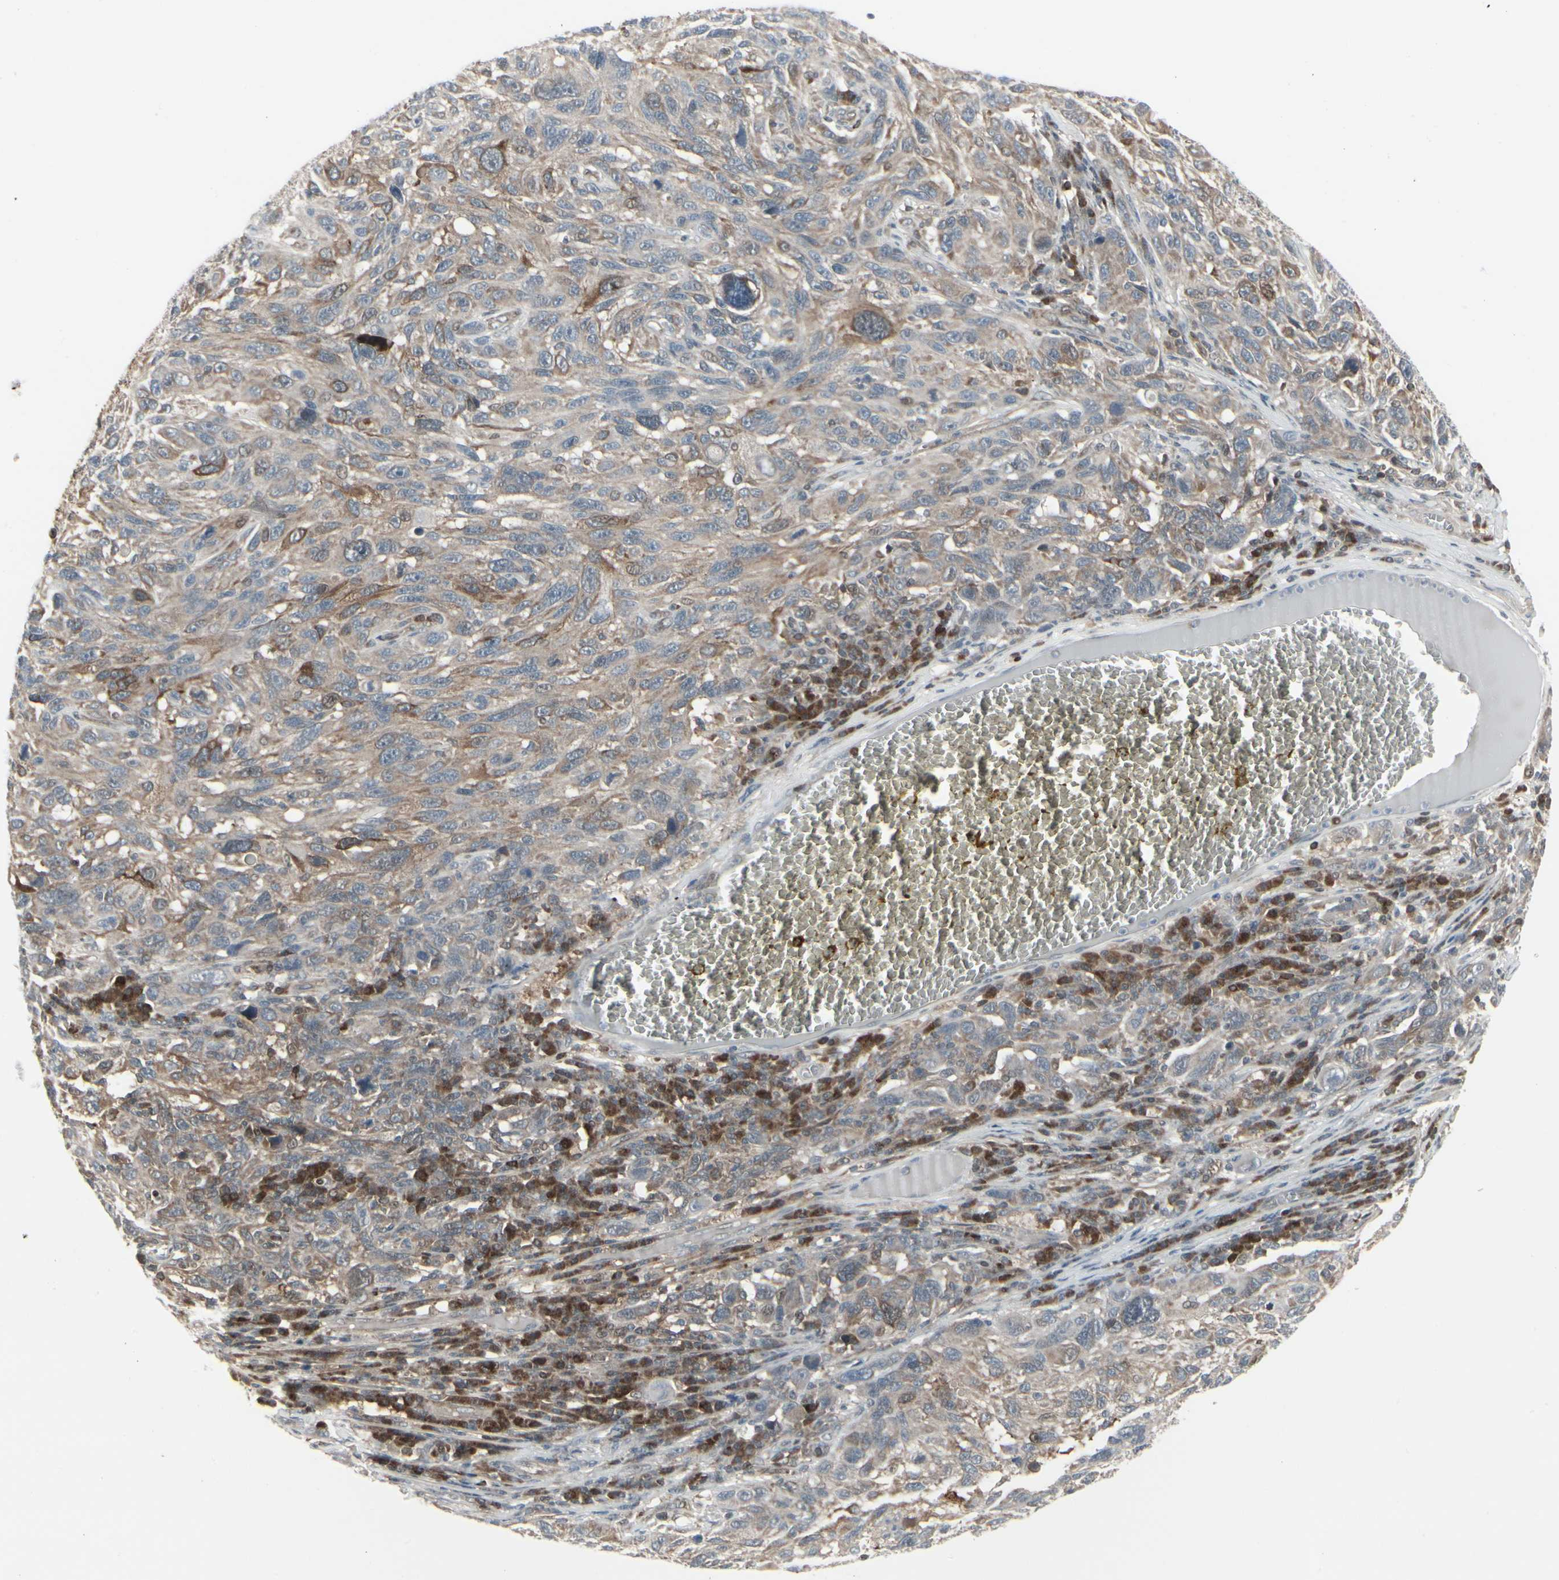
{"staining": {"intensity": "moderate", "quantity": "25%-75%", "location": "cytoplasmic/membranous"}, "tissue": "melanoma", "cell_type": "Tumor cells", "image_type": "cancer", "snomed": [{"axis": "morphology", "description": "Malignant melanoma, NOS"}, {"axis": "topography", "description": "Skin"}], "caption": "The immunohistochemical stain shows moderate cytoplasmic/membranous positivity in tumor cells of malignant melanoma tissue. The protein is stained brown, and the nuclei are stained in blue (DAB IHC with brightfield microscopy, high magnification).", "gene": "IGFBP6", "patient": {"sex": "male", "age": 53}}